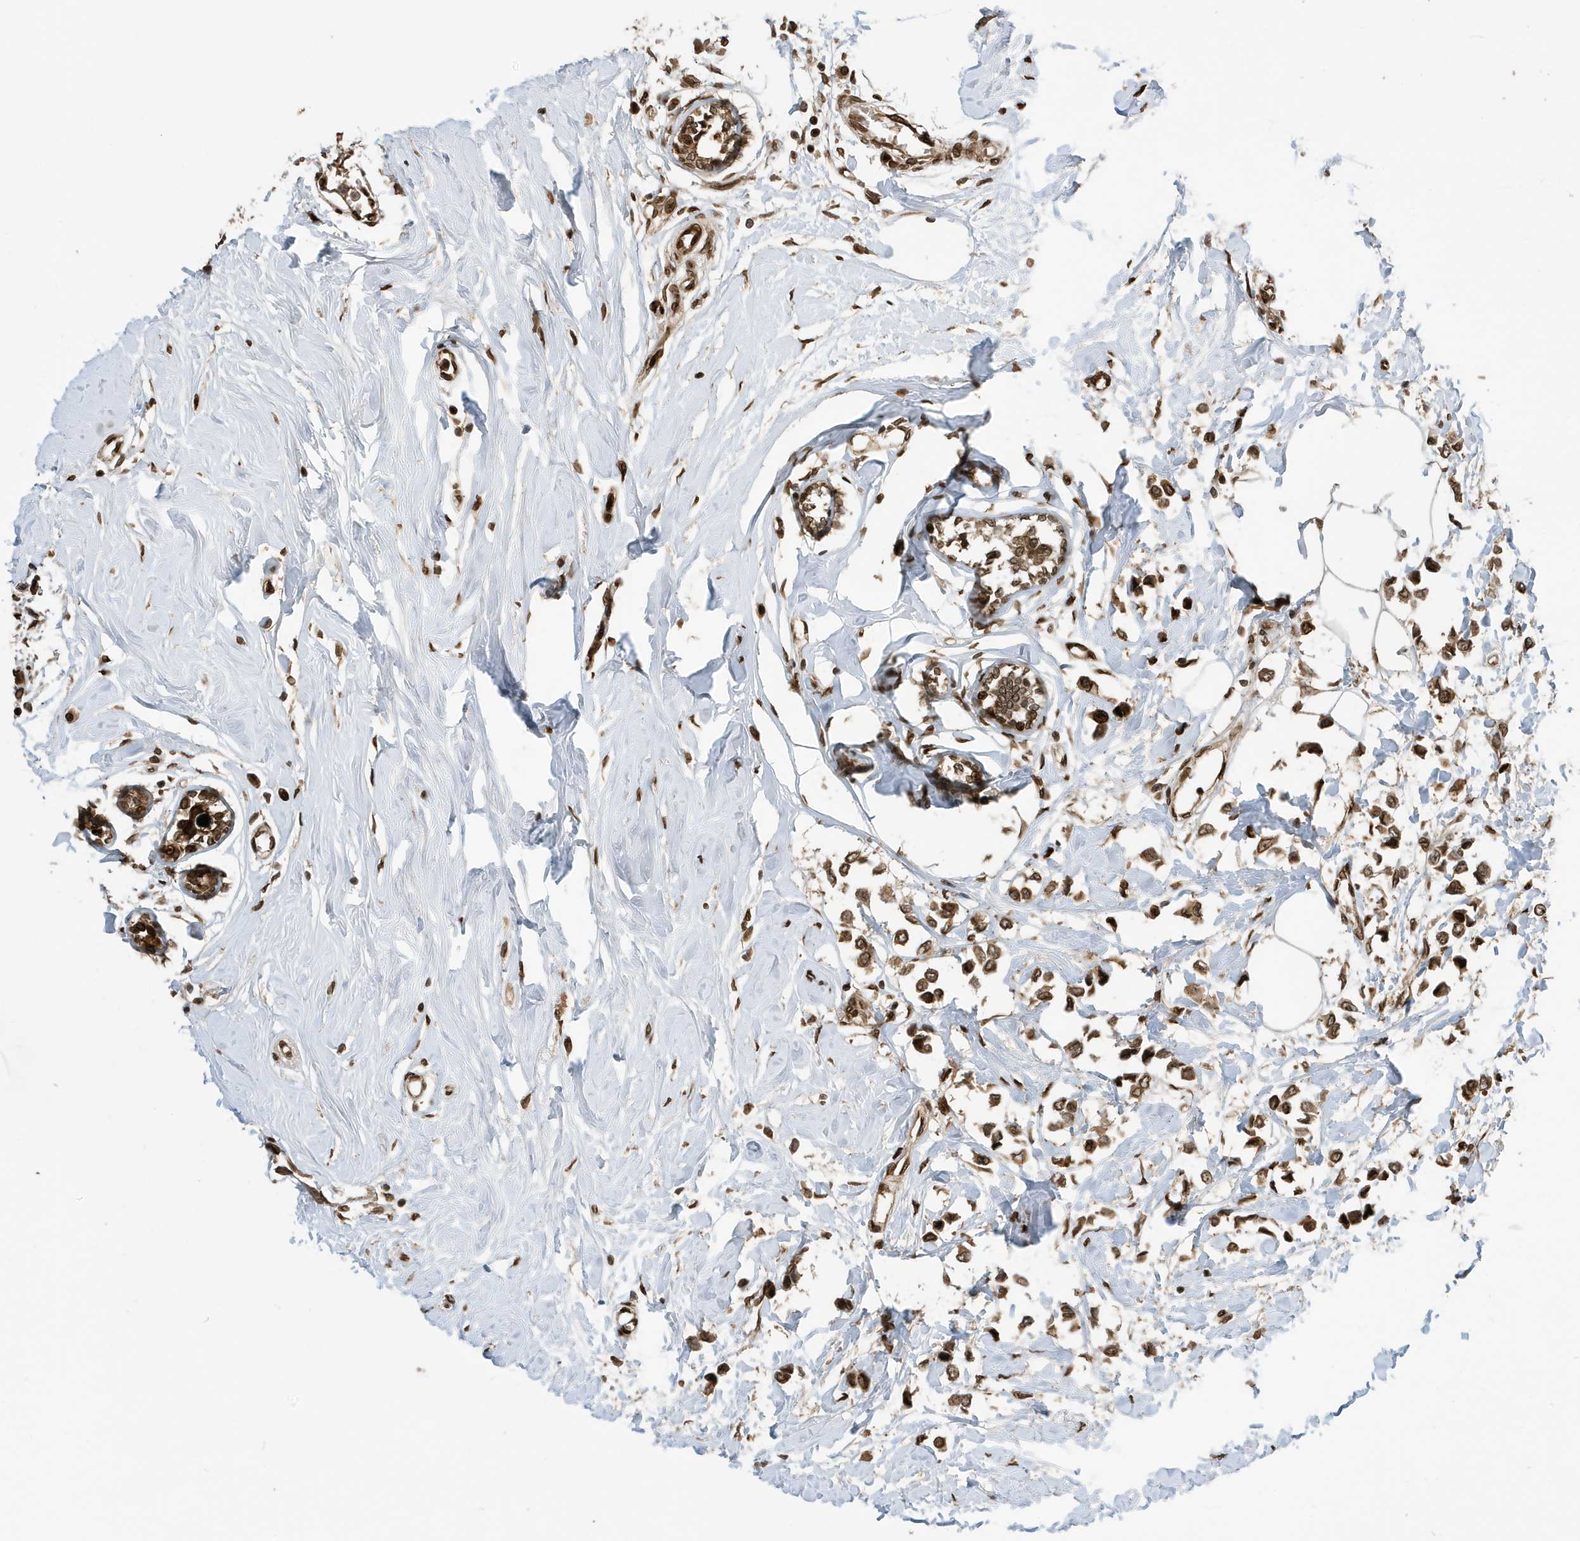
{"staining": {"intensity": "moderate", "quantity": ">75%", "location": "cytoplasmic/membranous,nuclear"}, "tissue": "breast cancer", "cell_type": "Tumor cells", "image_type": "cancer", "snomed": [{"axis": "morphology", "description": "Lobular carcinoma"}, {"axis": "topography", "description": "Breast"}], "caption": "The histopathology image shows a brown stain indicating the presence of a protein in the cytoplasmic/membranous and nuclear of tumor cells in breast cancer.", "gene": "DUSP18", "patient": {"sex": "female", "age": 51}}